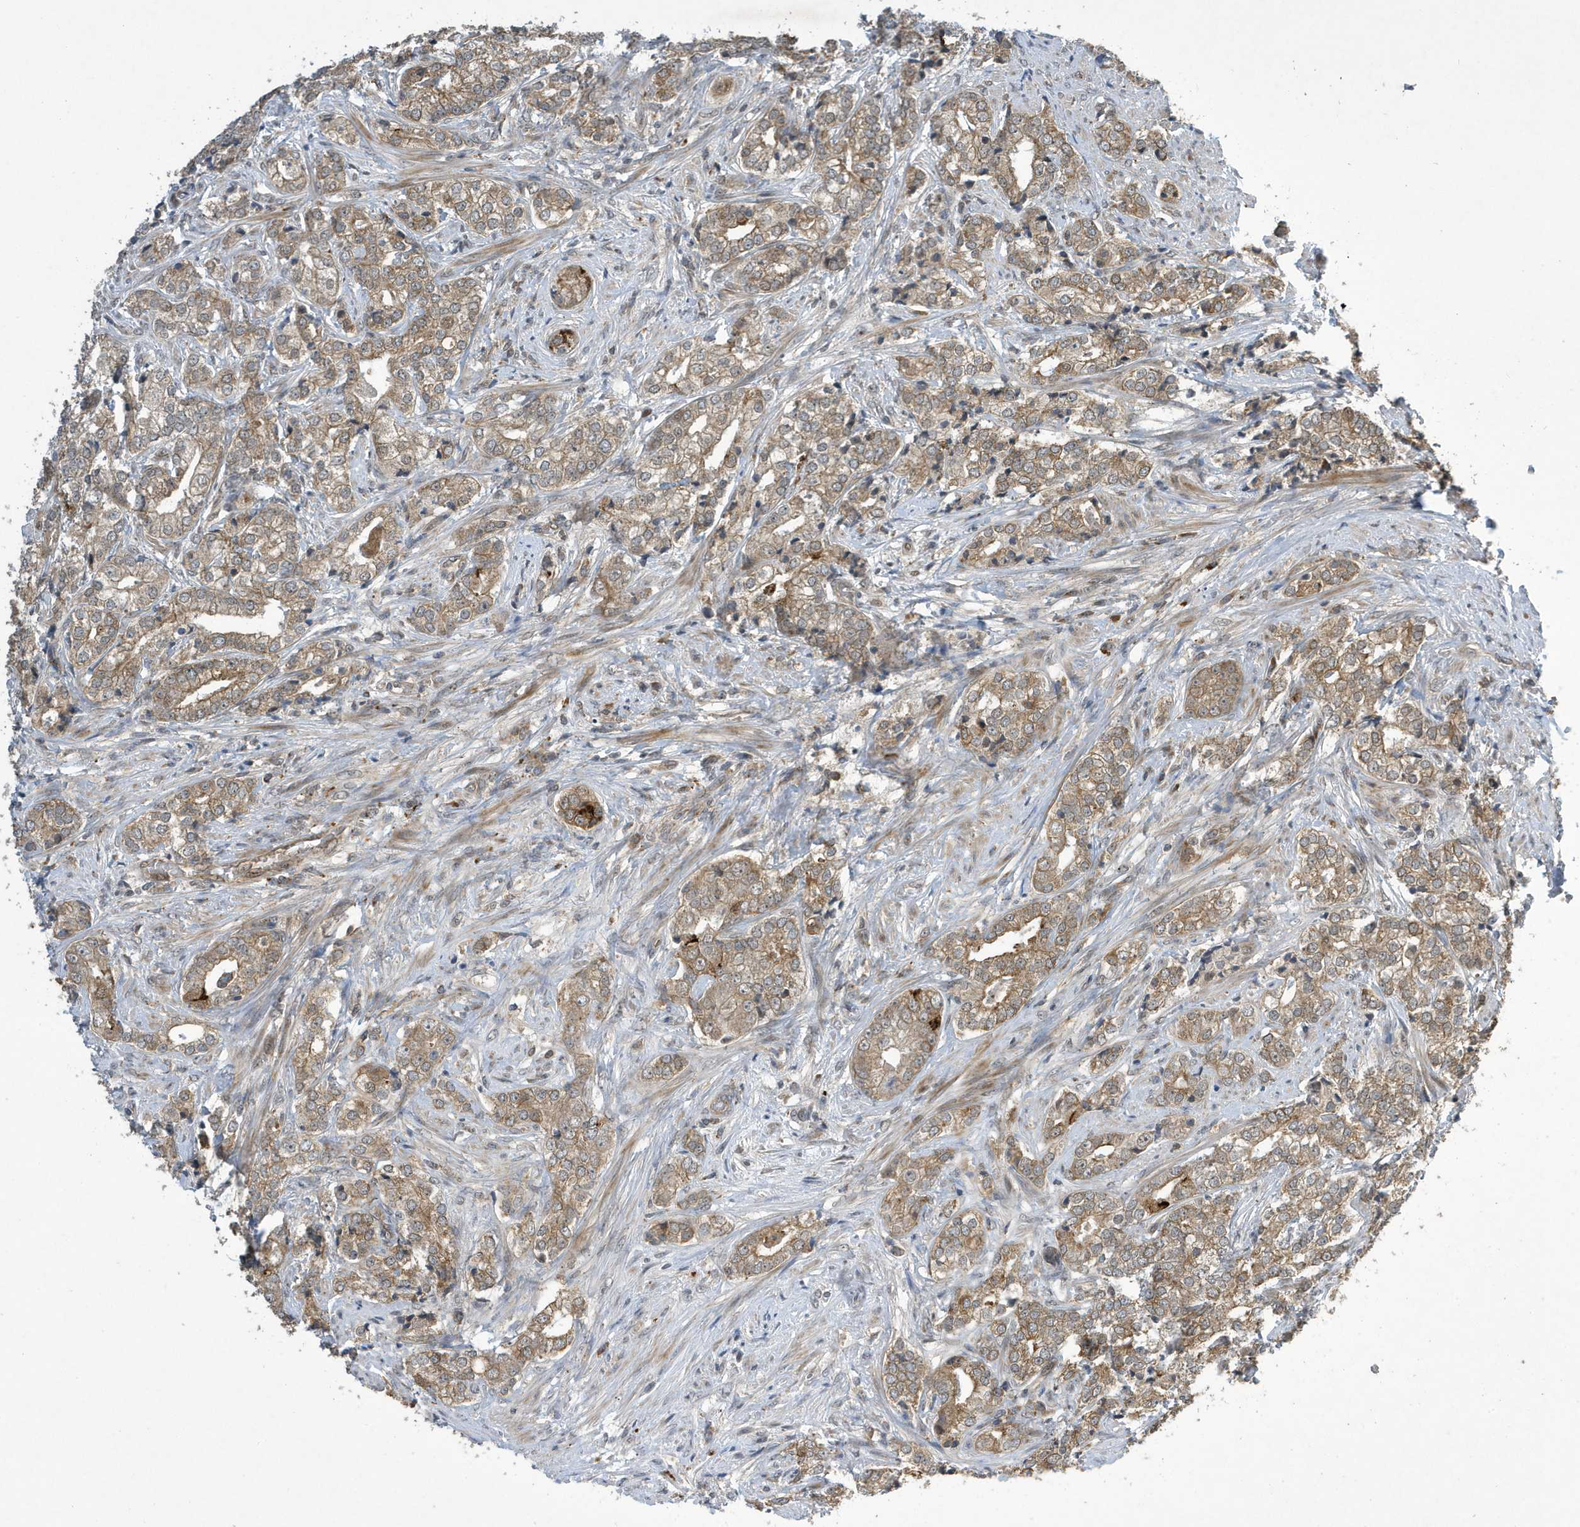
{"staining": {"intensity": "moderate", "quantity": ">75%", "location": "cytoplasmic/membranous"}, "tissue": "prostate cancer", "cell_type": "Tumor cells", "image_type": "cancer", "snomed": [{"axis": "morphology", "description": "Adenocarcinoma, High grade"}, {"axis": "topography", "description": "Prostate"}], "caption": "Prostate adenocarcinoma (high-grade) tissue demonstrates moderate cytoplasmic/membranous expression in about >75% of tumor cells", "gene": "NCOA7", "patient": {"sex": "male", "age": 69}}